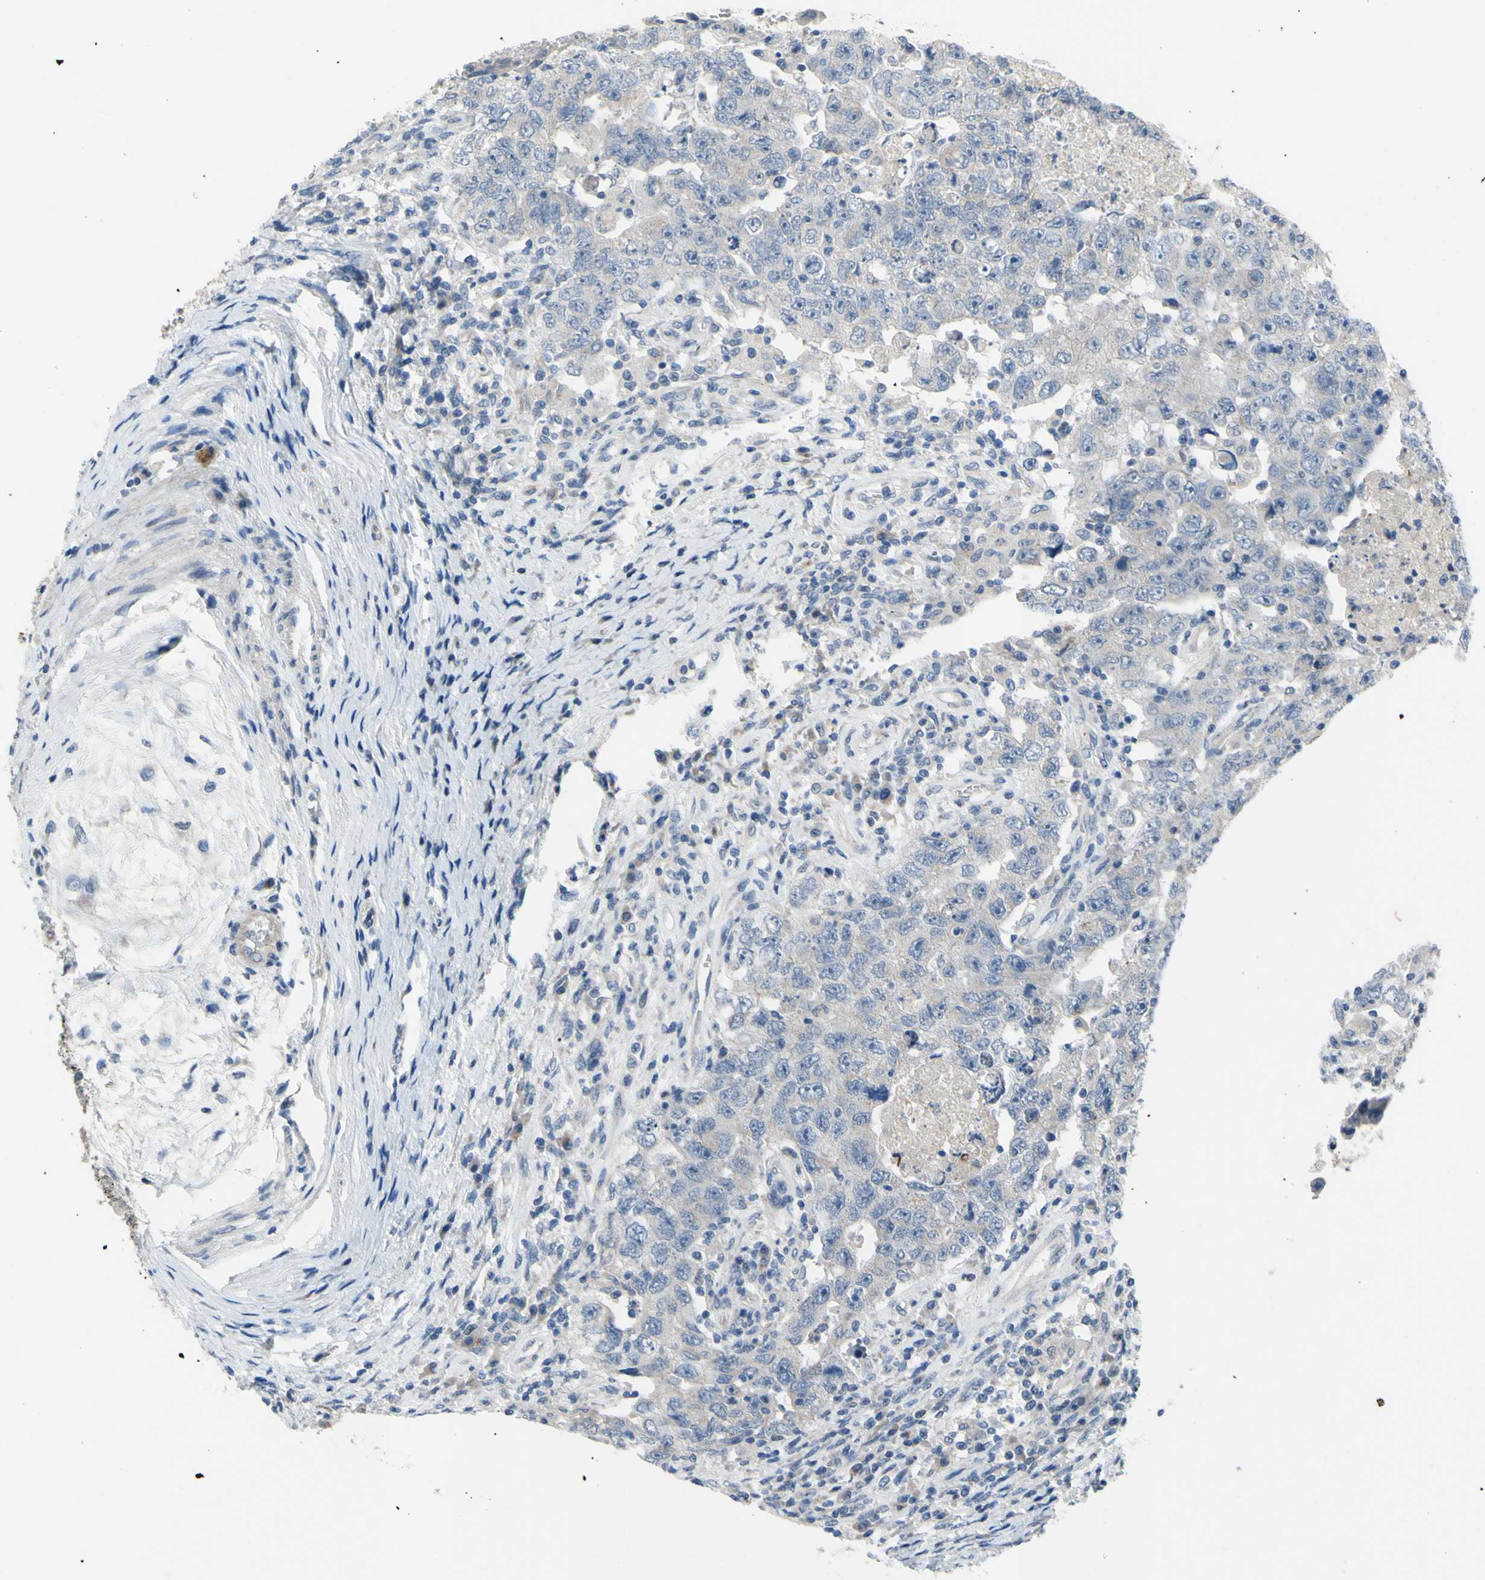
{"staining": {"intensity": "weak", "quantity": ">75%", "location": "cytoplasmic/membranous"}, "tissue": "testis cancer", "cell_type": "Tumor cells", "image_type": "cancer", "snomed": [{"axis": "morphology", "description": "Carcinoma, Embryonal, NOS"}, {"axis": "topography", "description": "Testis"}], "caption": "High-power microscopy captured an IHC histopathology image of embryonal carcinoma (testis), revealing weak cytoplasmic/membranous staining in approximately >75% of tumor cells.", "gene": "GRAMD2B", "patient": {"sex": "male", "age": 26}}